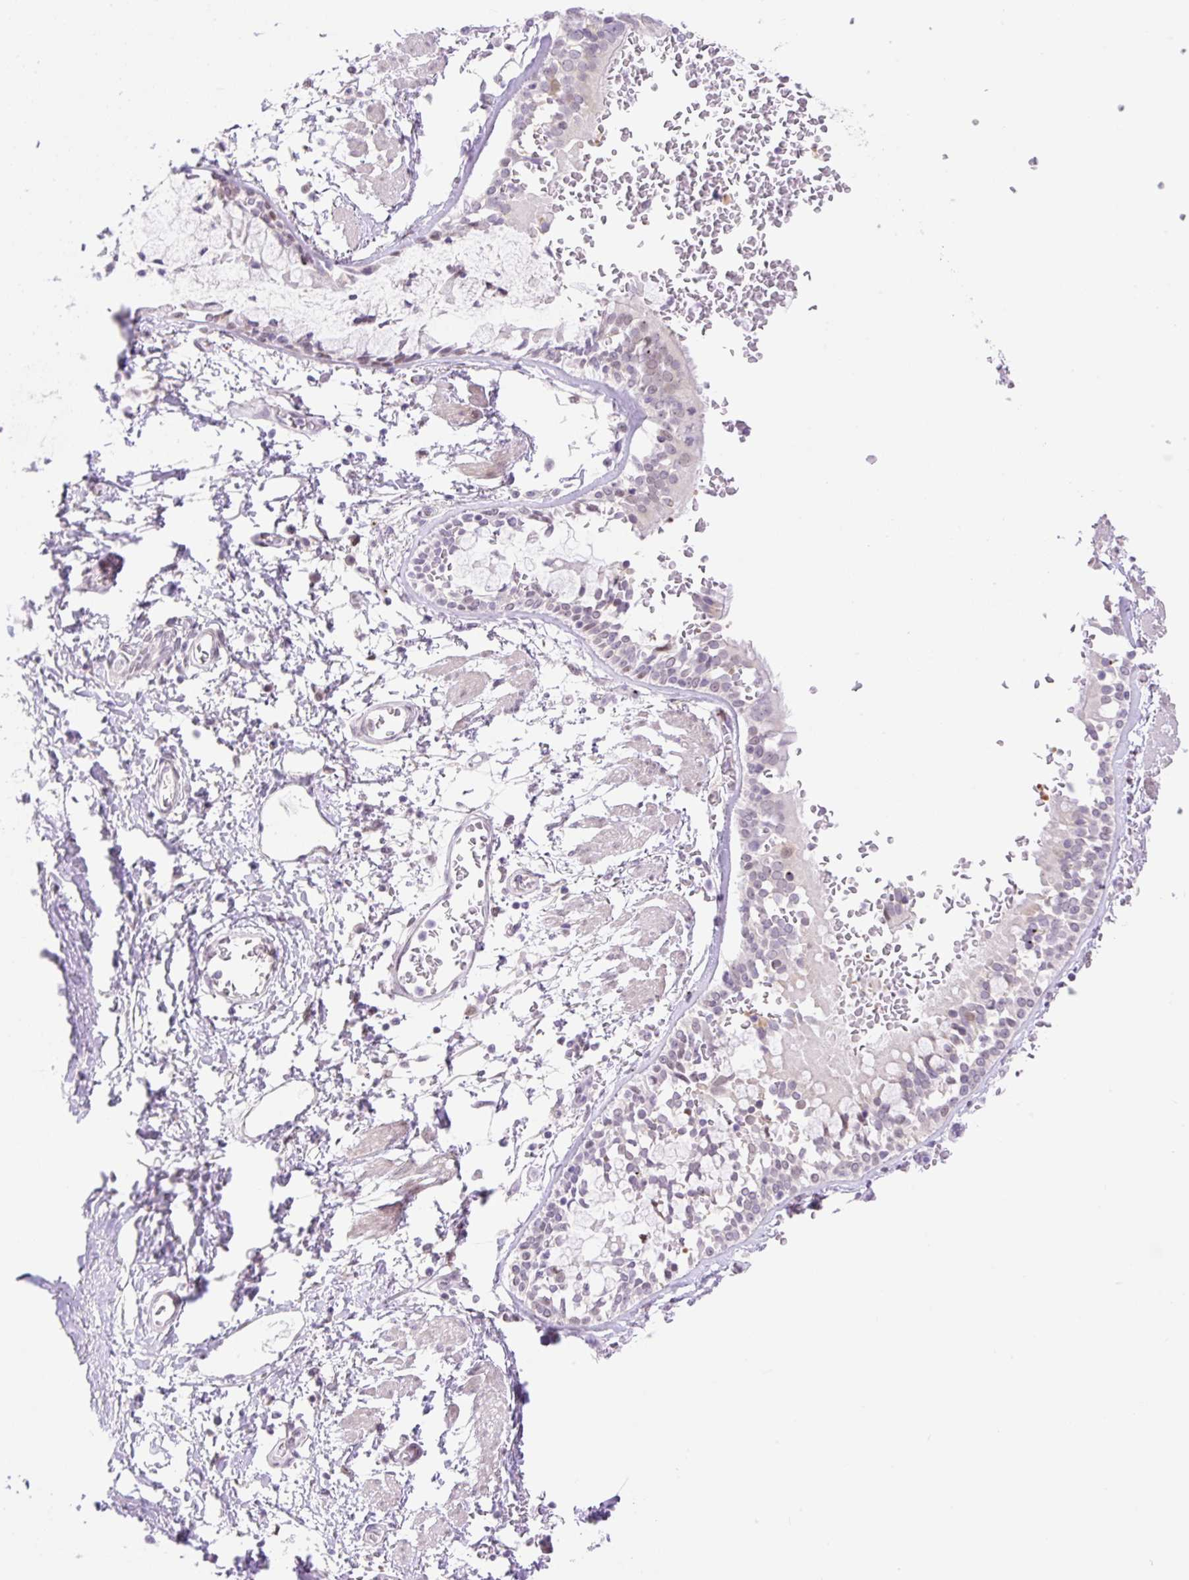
{"staining": {"intensity": "negative", "quantity": "none", "location": "none"}, "tissue": "soft tissue", "cell_type": "Fibroblasts", "image_type": "normal", "snomed": [{"axis": "morphology", "description": "Normal tissue, NOS"}, {"axis": "morphology", "description": "Degeneration, NOS"}, {"axis": "topography", "description": "Cartilage tissue"}, {"axis": "topography", "description": "Lung"}], "caption": "Soft tissue stained for a protein using IHC reveals no staining fibroblasts.", "gene": "ENSG00000264668", "patient": {"sex": "female", "age": 61}}